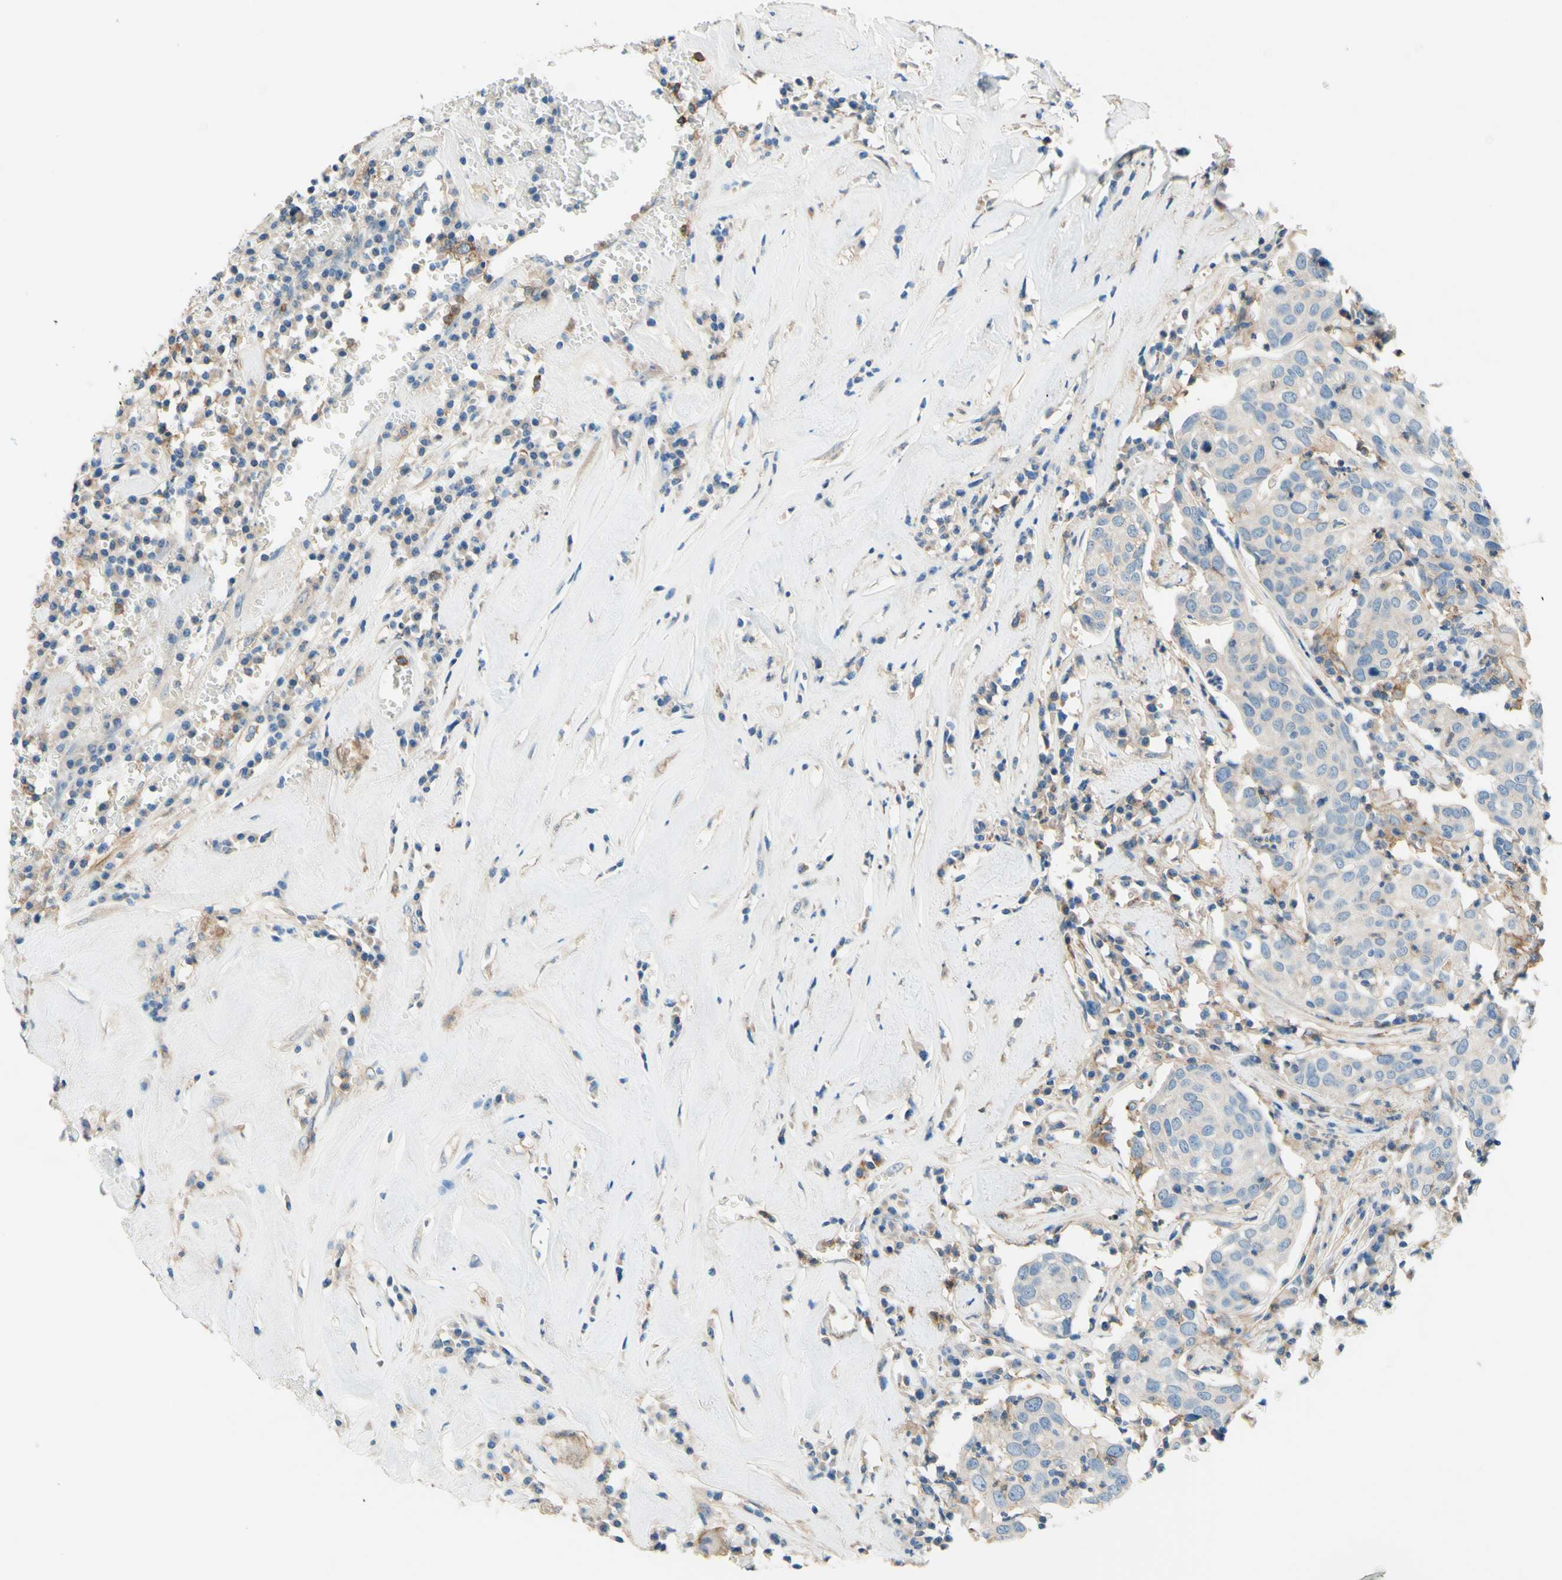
{"staining": {"intensity": "weak", "quantity": "<25%", "location": "cytoplasmic/membranous"}, "tissue": "head and neck cancer", "cell_type": "Tumor cells", "image_type": "cancer", "snomed": [{"axis": "morphology", "description": "Adenocarcinoma, NOS"}, {"axis": "topography", "description": "Salivary gland"}, {"axis": "topography", "description": "Head-Neck"}], "caption": "Tumor cells show no significant staining in head and neck cancer (adenocarcinoma).", "gene": "SIGLEC9", "patient": {"sex": "female", "age": 65}}